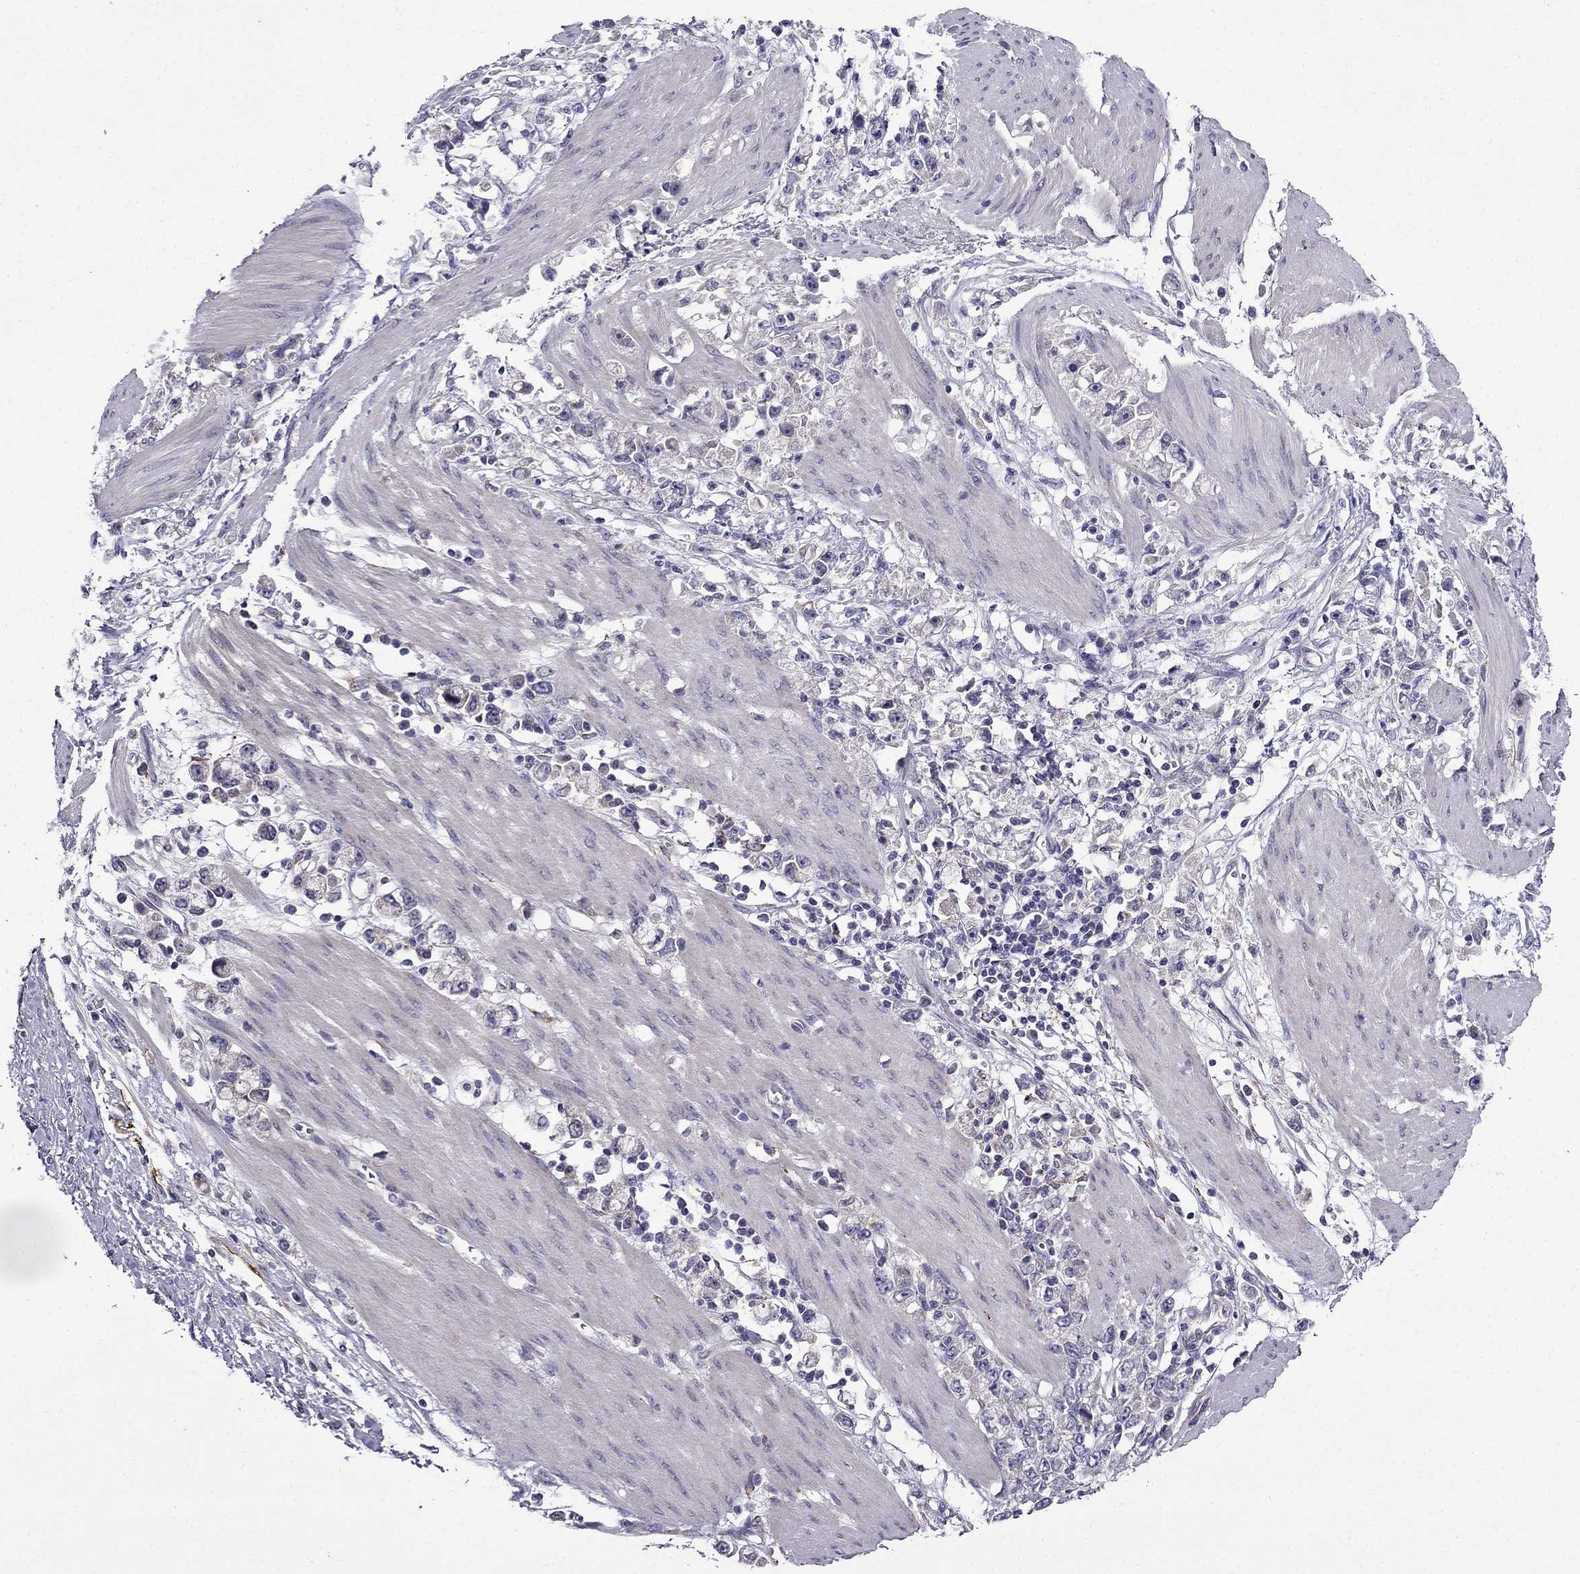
{"staining": {"intensity": "negative", "quantity": "none", "location": "none"}, "tissue": "stomach cancer", "cell_type": "Tumor cells", "image_type": "cancer", "snomed": [{"axis": "morphology", "description": "Adenocarcinoma, NOS"}, {"axis": "topography", "description": "Stomach"}], "caption": "This is an immunohistochemistry image of human adenocarcinoma (stomach). There is no positivity in tumor cells.", "gene": "PI16", "patient": {"sex": "female", "age": 59}}